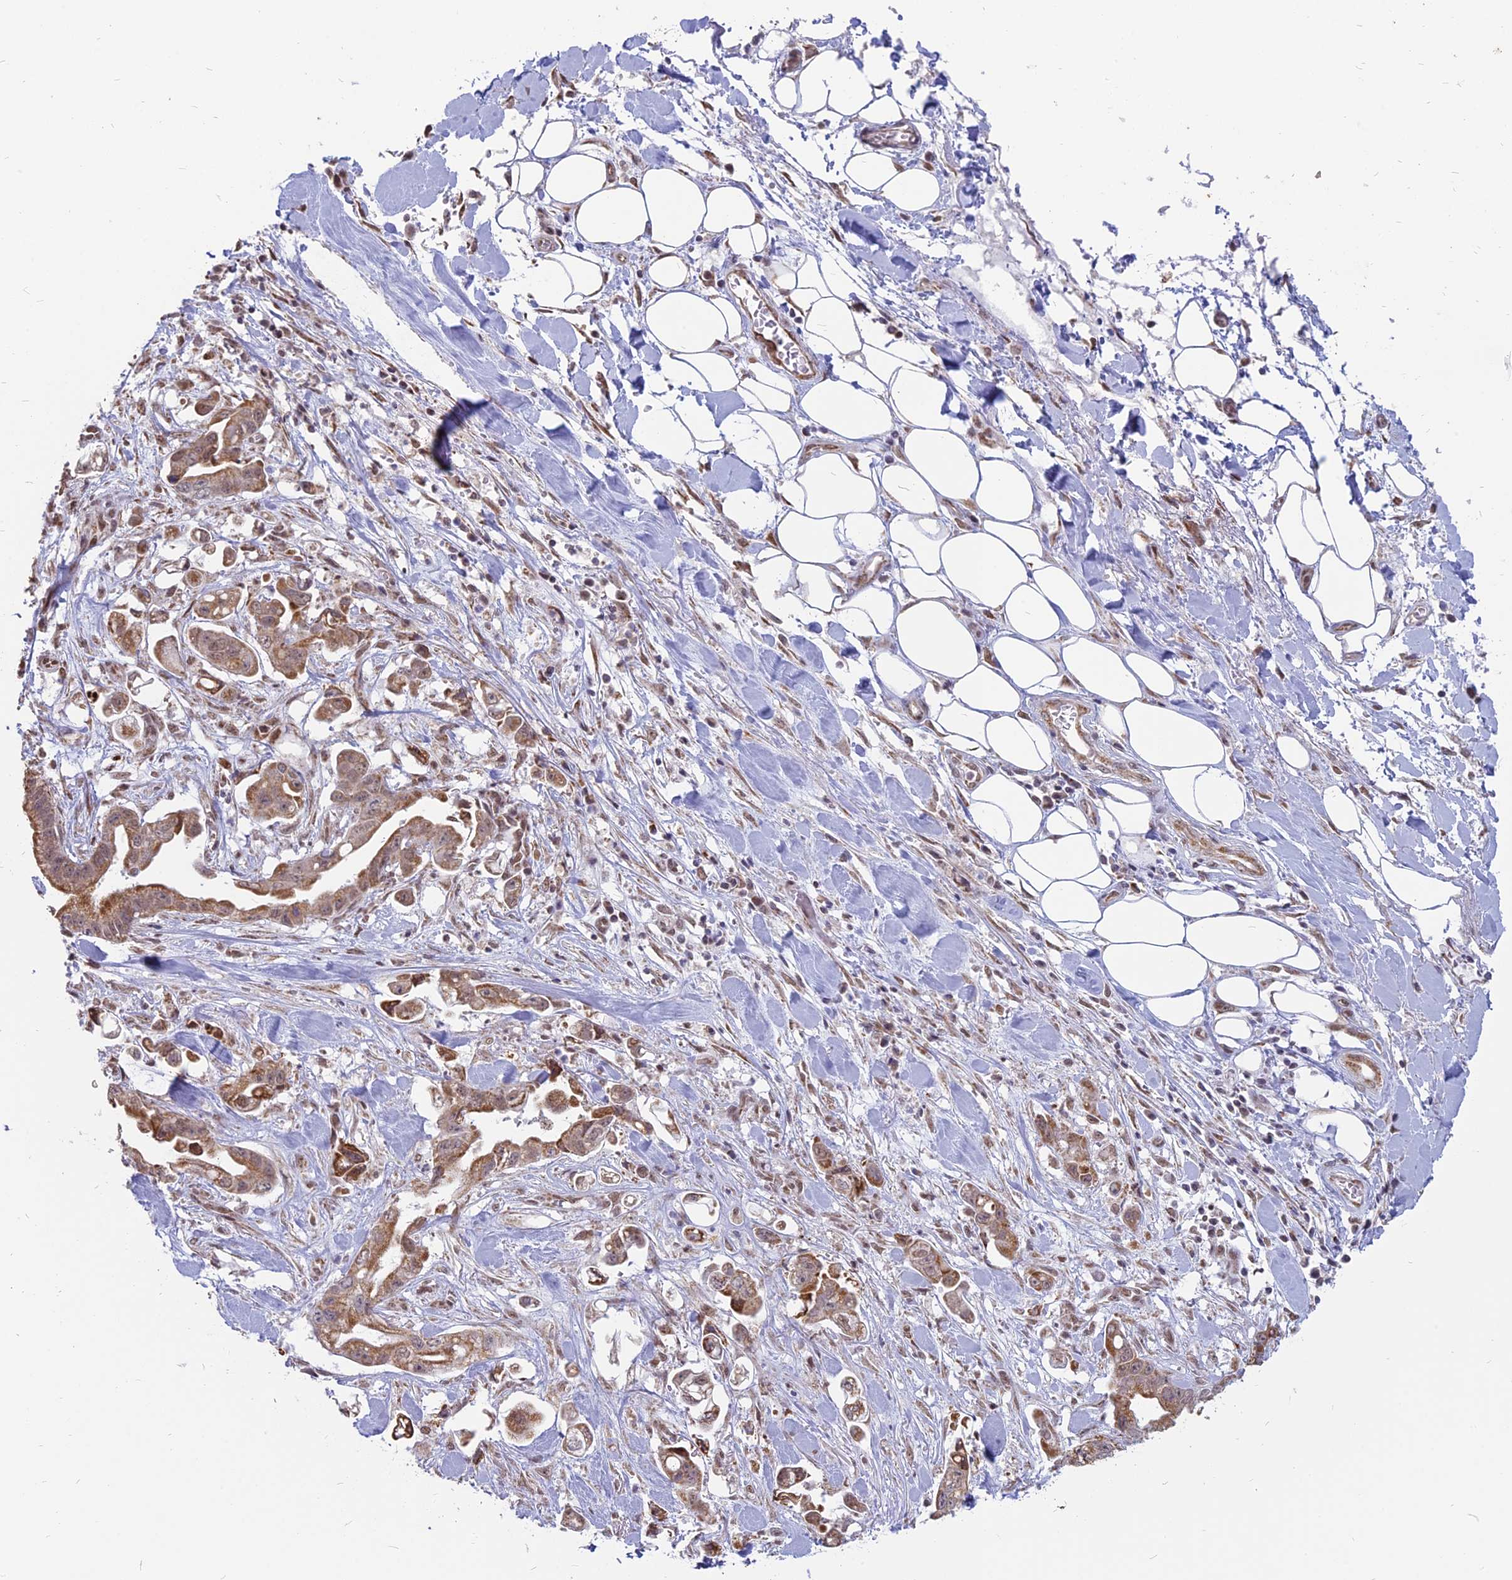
{"staining": {"intensity": "moderate", "quantity": ">75%", "location": "cytoplasmic/membranous"}, "tissue": "stomach cancer", "cell_type": "Tumor cells", "image_type": "cancer", "snomed": [{"axis": "morphology", "description": "Adenocarcinoma, NOS"}, {"axis": "topography", "description": "Stomach"}], "caption": "This photomicrograph reveals IHC staining of stomach cancer, with medium moderate cytoplasmic/membranous expression in approximately >75% of tumor cells.", "gene": "ARHGAP40", "patient": {"sex": "male", "age": 62}}